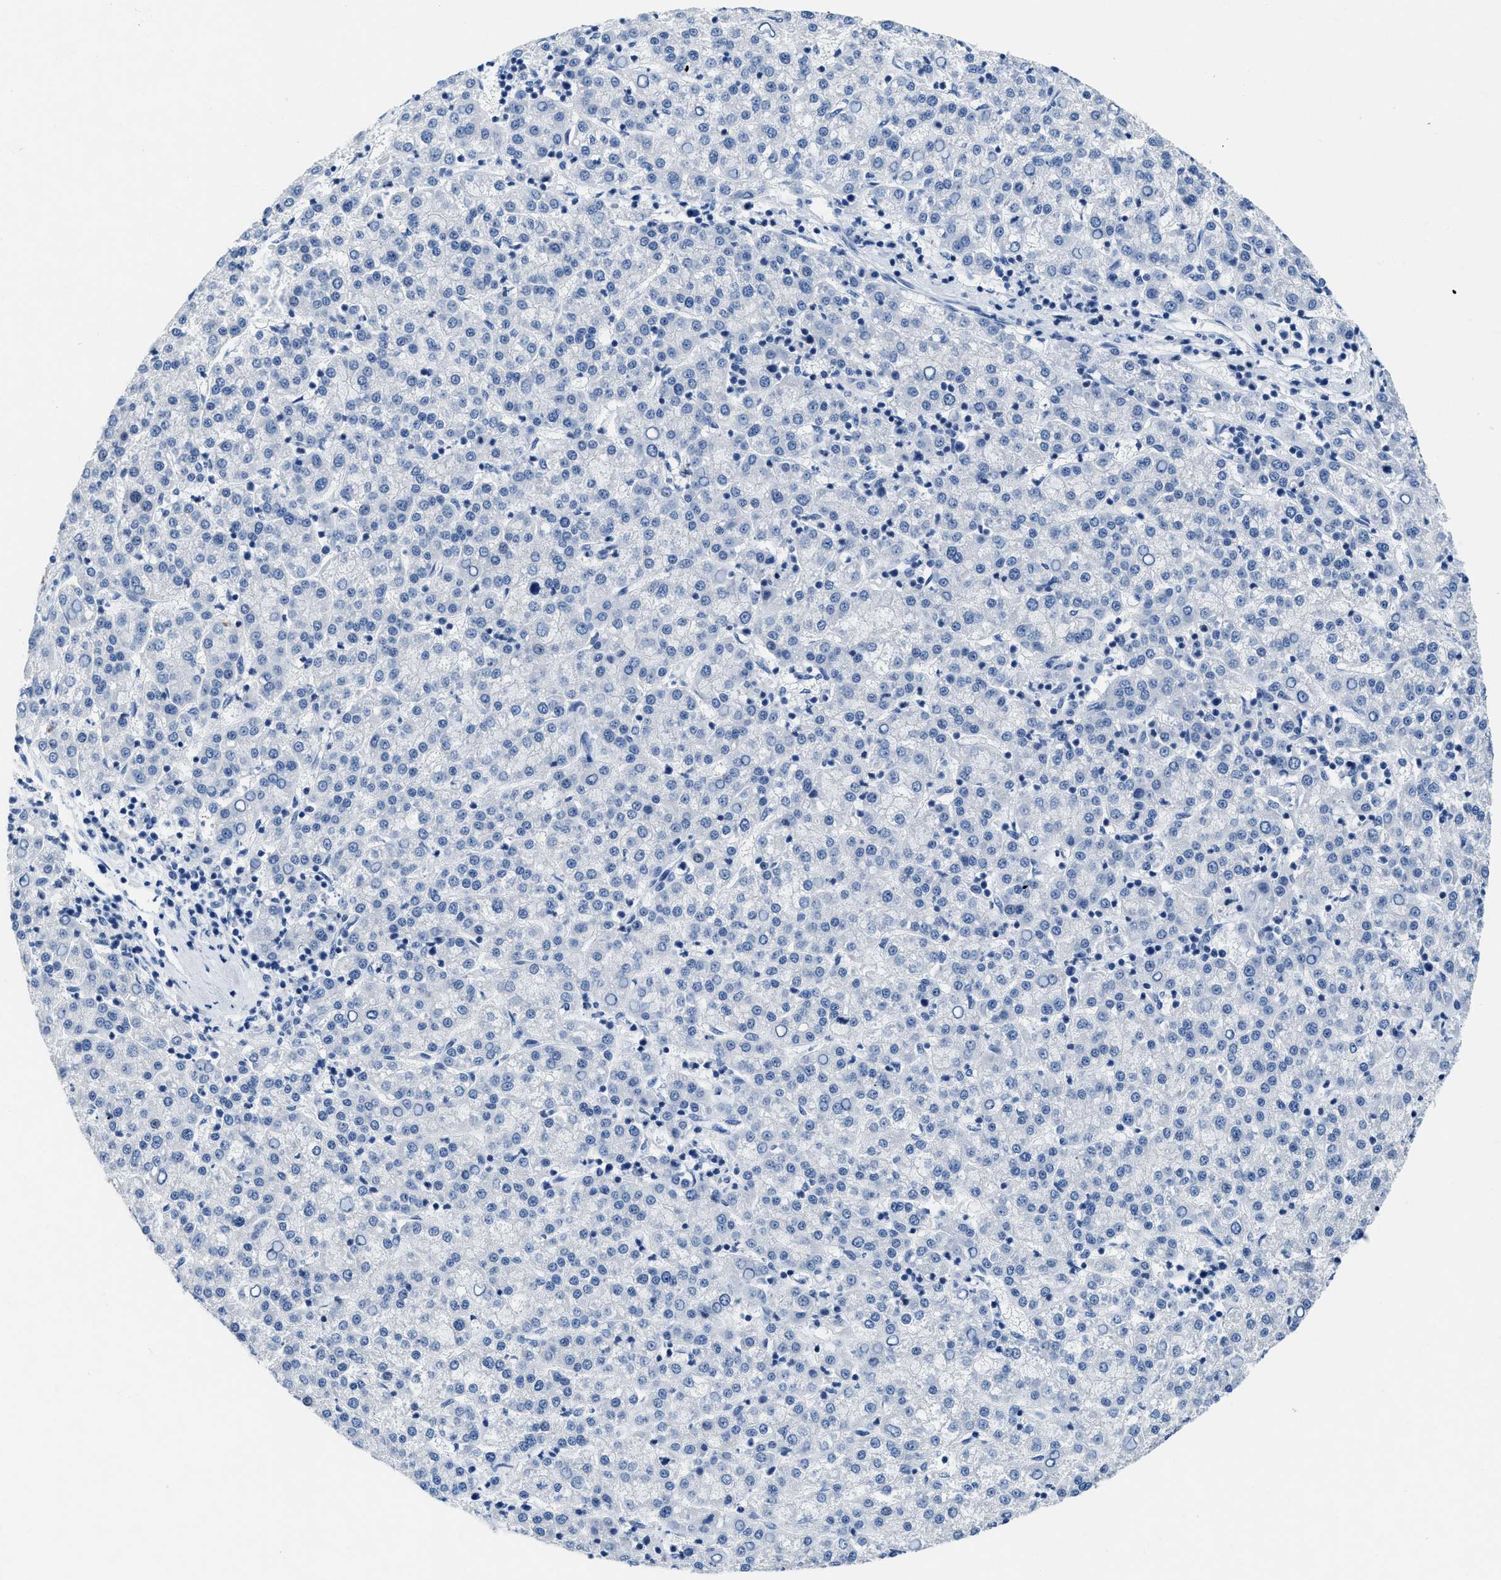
{"staining": {"intensity": "negative", "quantity": "none", "location": "none"}, "tissue": "liver cancer", "cell_type": "Tumor cells", "image_type": "cancer", "snomed": [{"axis": "morphology", "description": "Carcinoma, Hepatocellular, NOS"}, {"axis": "topography", "description": "Liver"}], "caption": "Micrograph shows no protein positivity in tumor cells of liver cancer (hepatocellular carcinoma) tissue.", "gene": "NFATC2", "patient": {"sex": "female", "age": 58}}